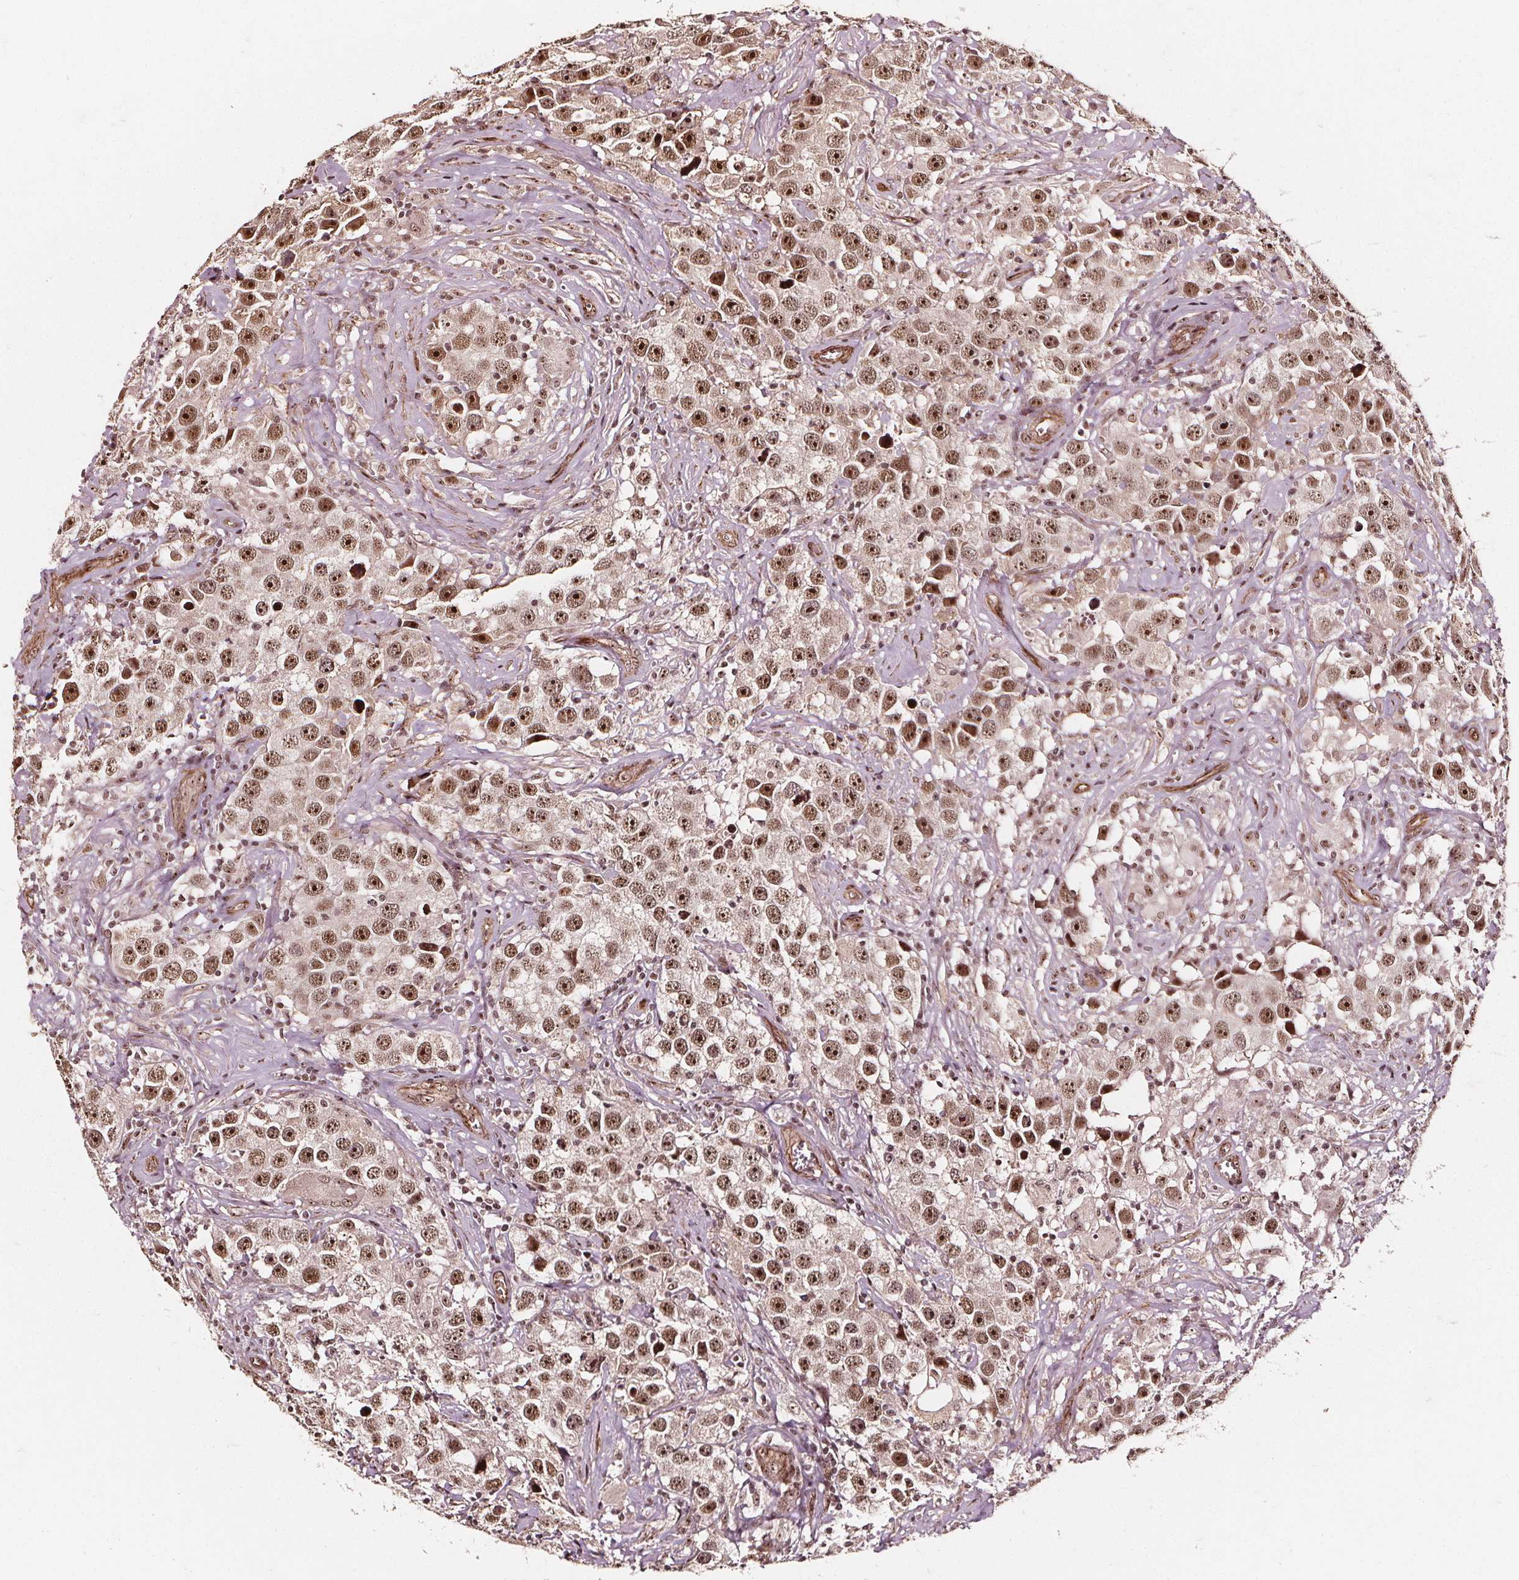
{"staining": {"intensity": "moderate", "quantity": ">75%", "location": "nuclear"}, "tissue": "testis cancer", "cell_type": "Tumor cells", "image_type": "cancer", "snomed": [{"axis": "morphology", "description": "Seminoma, NOS"}, {"axis": "topography", "description": "Testis"}], "caption": "This histopathology image exhibits immunohistochemistry staining of human testis cancer (seminoma), with medium moderate nuclear staining in about >75% of tumor cells.", "gene": "EXOSC9", "patient": {"sex": "male", "age": 49}}